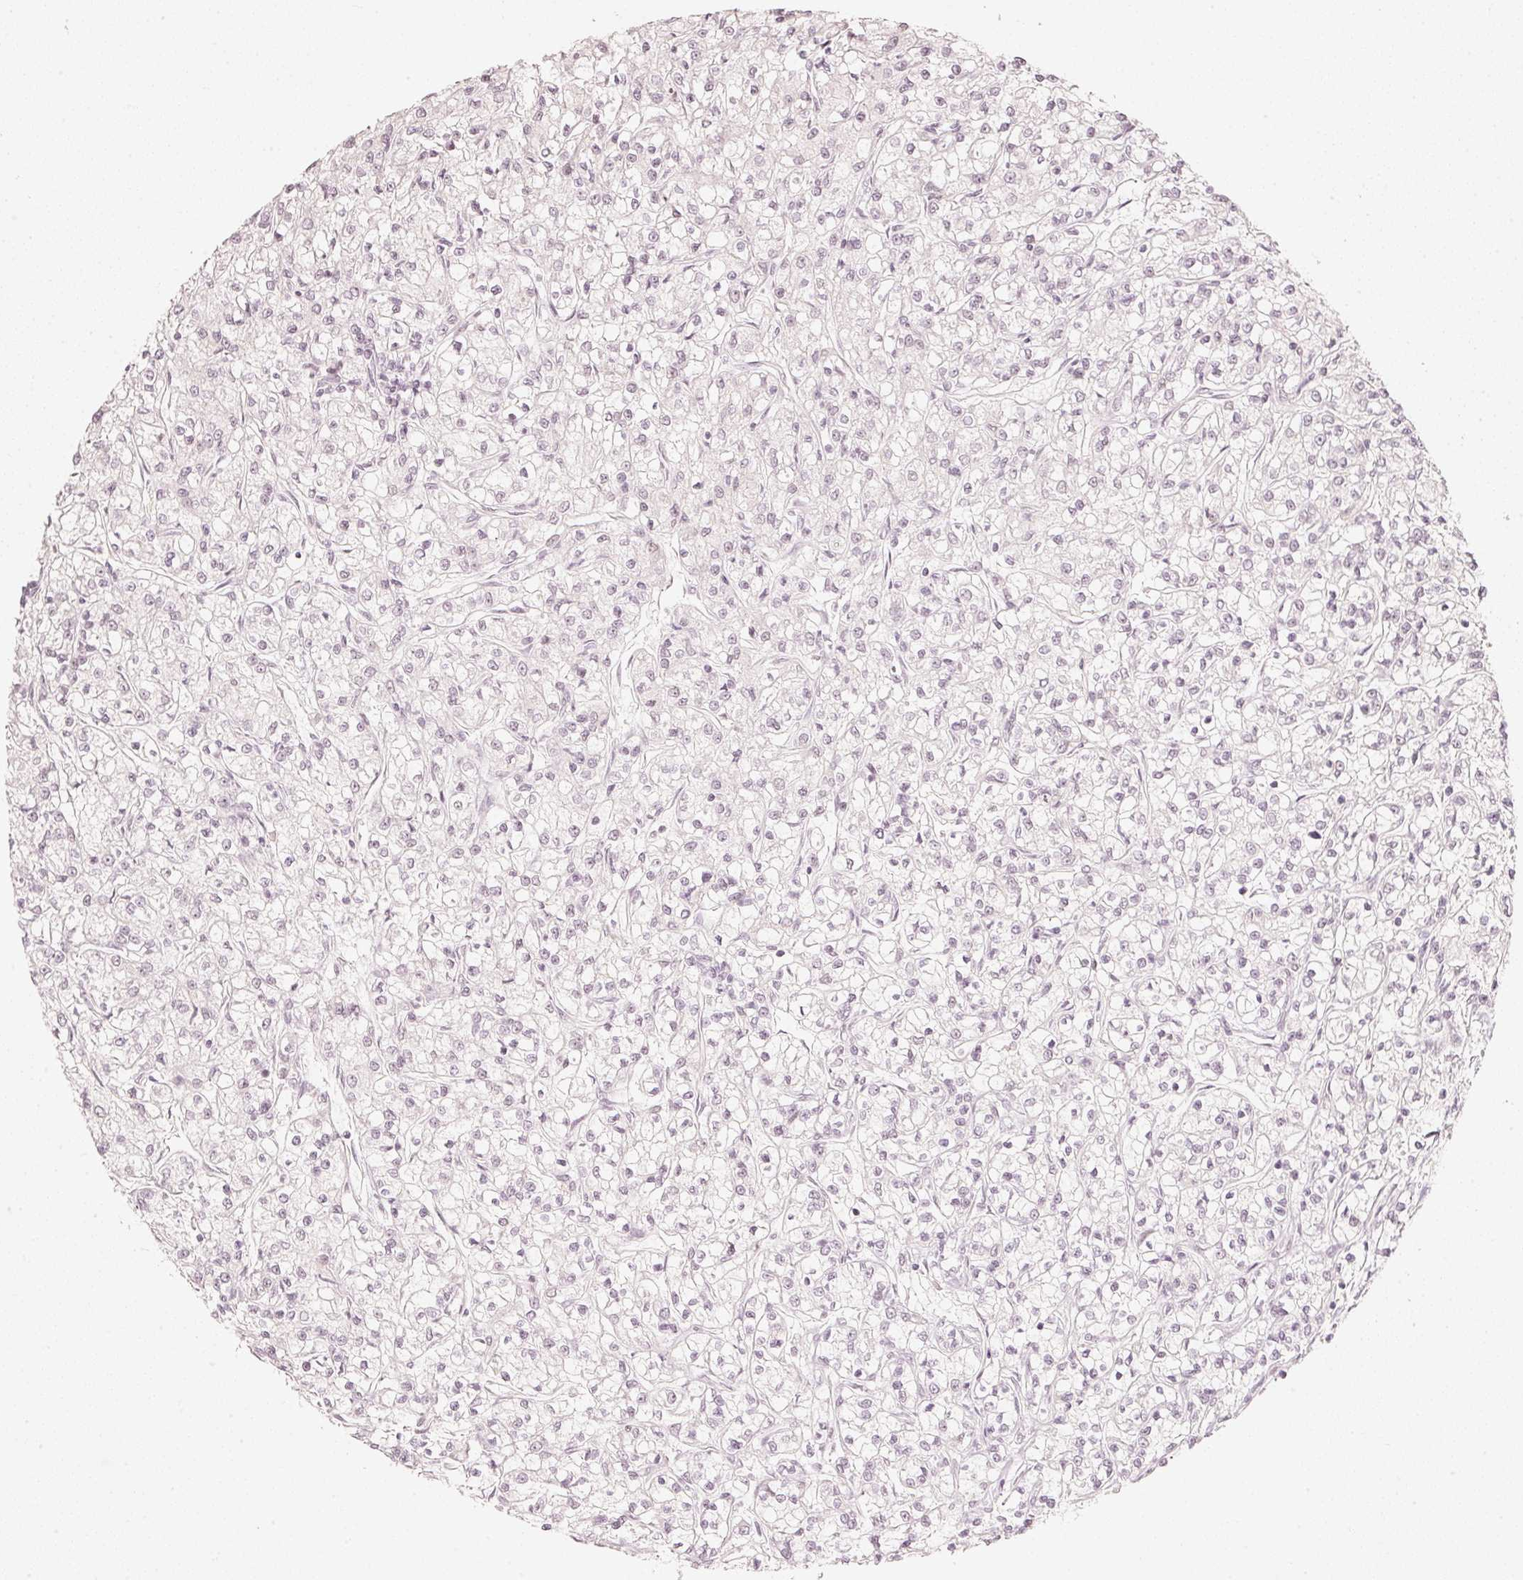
{"staining": {"intensity": "negative", "quantity": "none", "location": "none"}, "tissue": "renal cancer", "cell_type": "Tumor cells", "image_type": "cancer", "snomed": [{"axis": "morphology", "description": "Adenocarcinoma, NOS"}, {"axis": "topography", "description": "Kidney"}], "caption": "An immunohistochemistry (IHC) image of renal cancer is shown. There is no staining in tumor cells of renal cancer. (DAB IHC with hematoxylin counter stain).", "gene": "PPP1R10", "patient": {"sex": "female", "age": 59}}